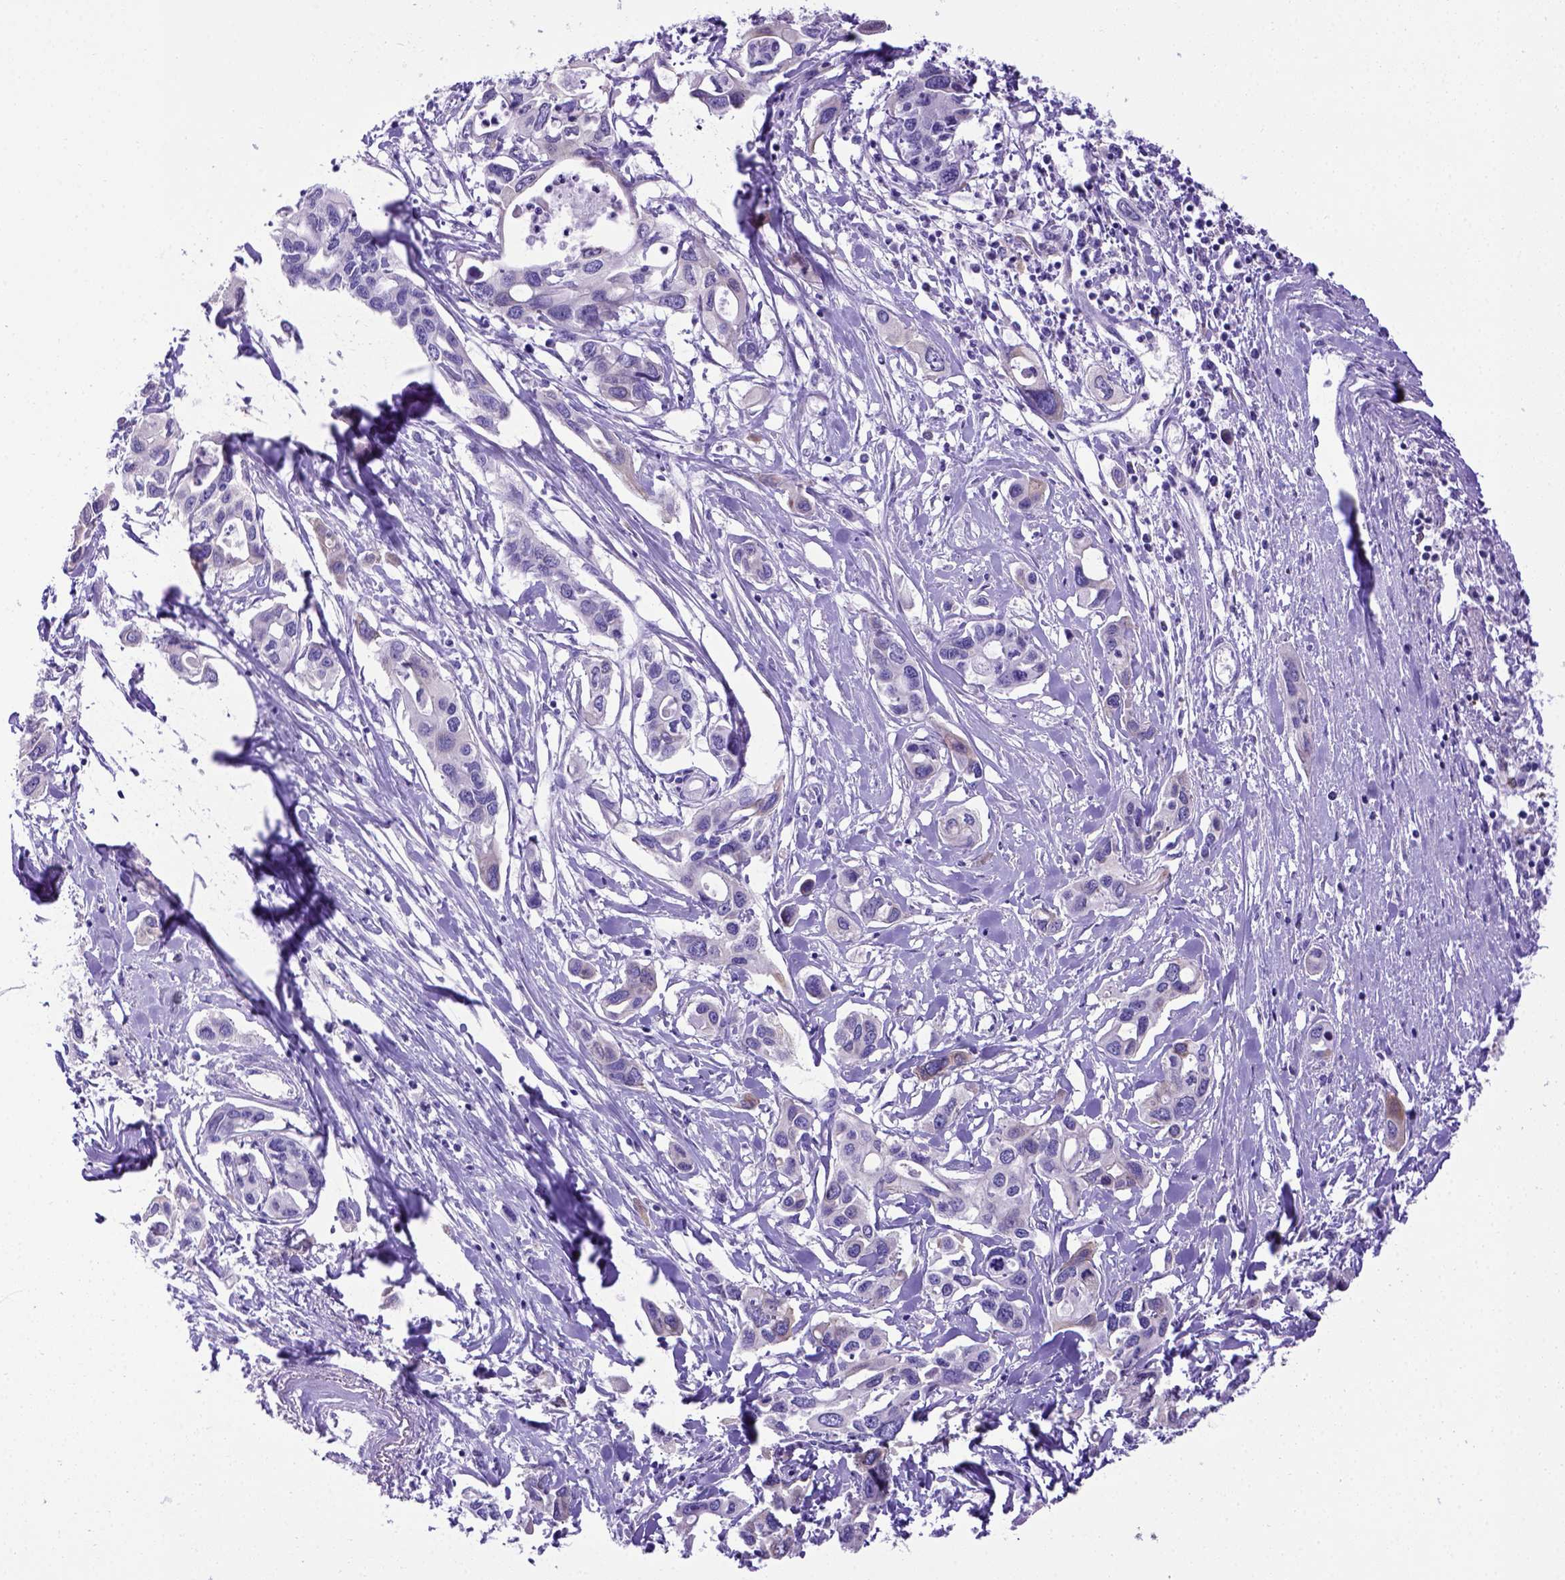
{"staining": {"intensity": "negative", "quantity": "none", "location": "none"}, "tissue": "pancreatic cancer", "cell_type": "Tumor cells", "image_type": "cancer", "snomed": [{"axis": "morphology", "description": "Adenocarcinoma, NOS"}, {"axis": "topography", "description": "Pancreas"}], "caption": "High magnification brightfield microscopy of pancreatic adenocarcinoma stained with DAB (3,3'-diaminobenzidine) (brown) and counterstained with hematoxylin (blue): tumor cells show no significant staining.", "gene": "PTGES", "patient": {"sex": "male", "age": 60}}